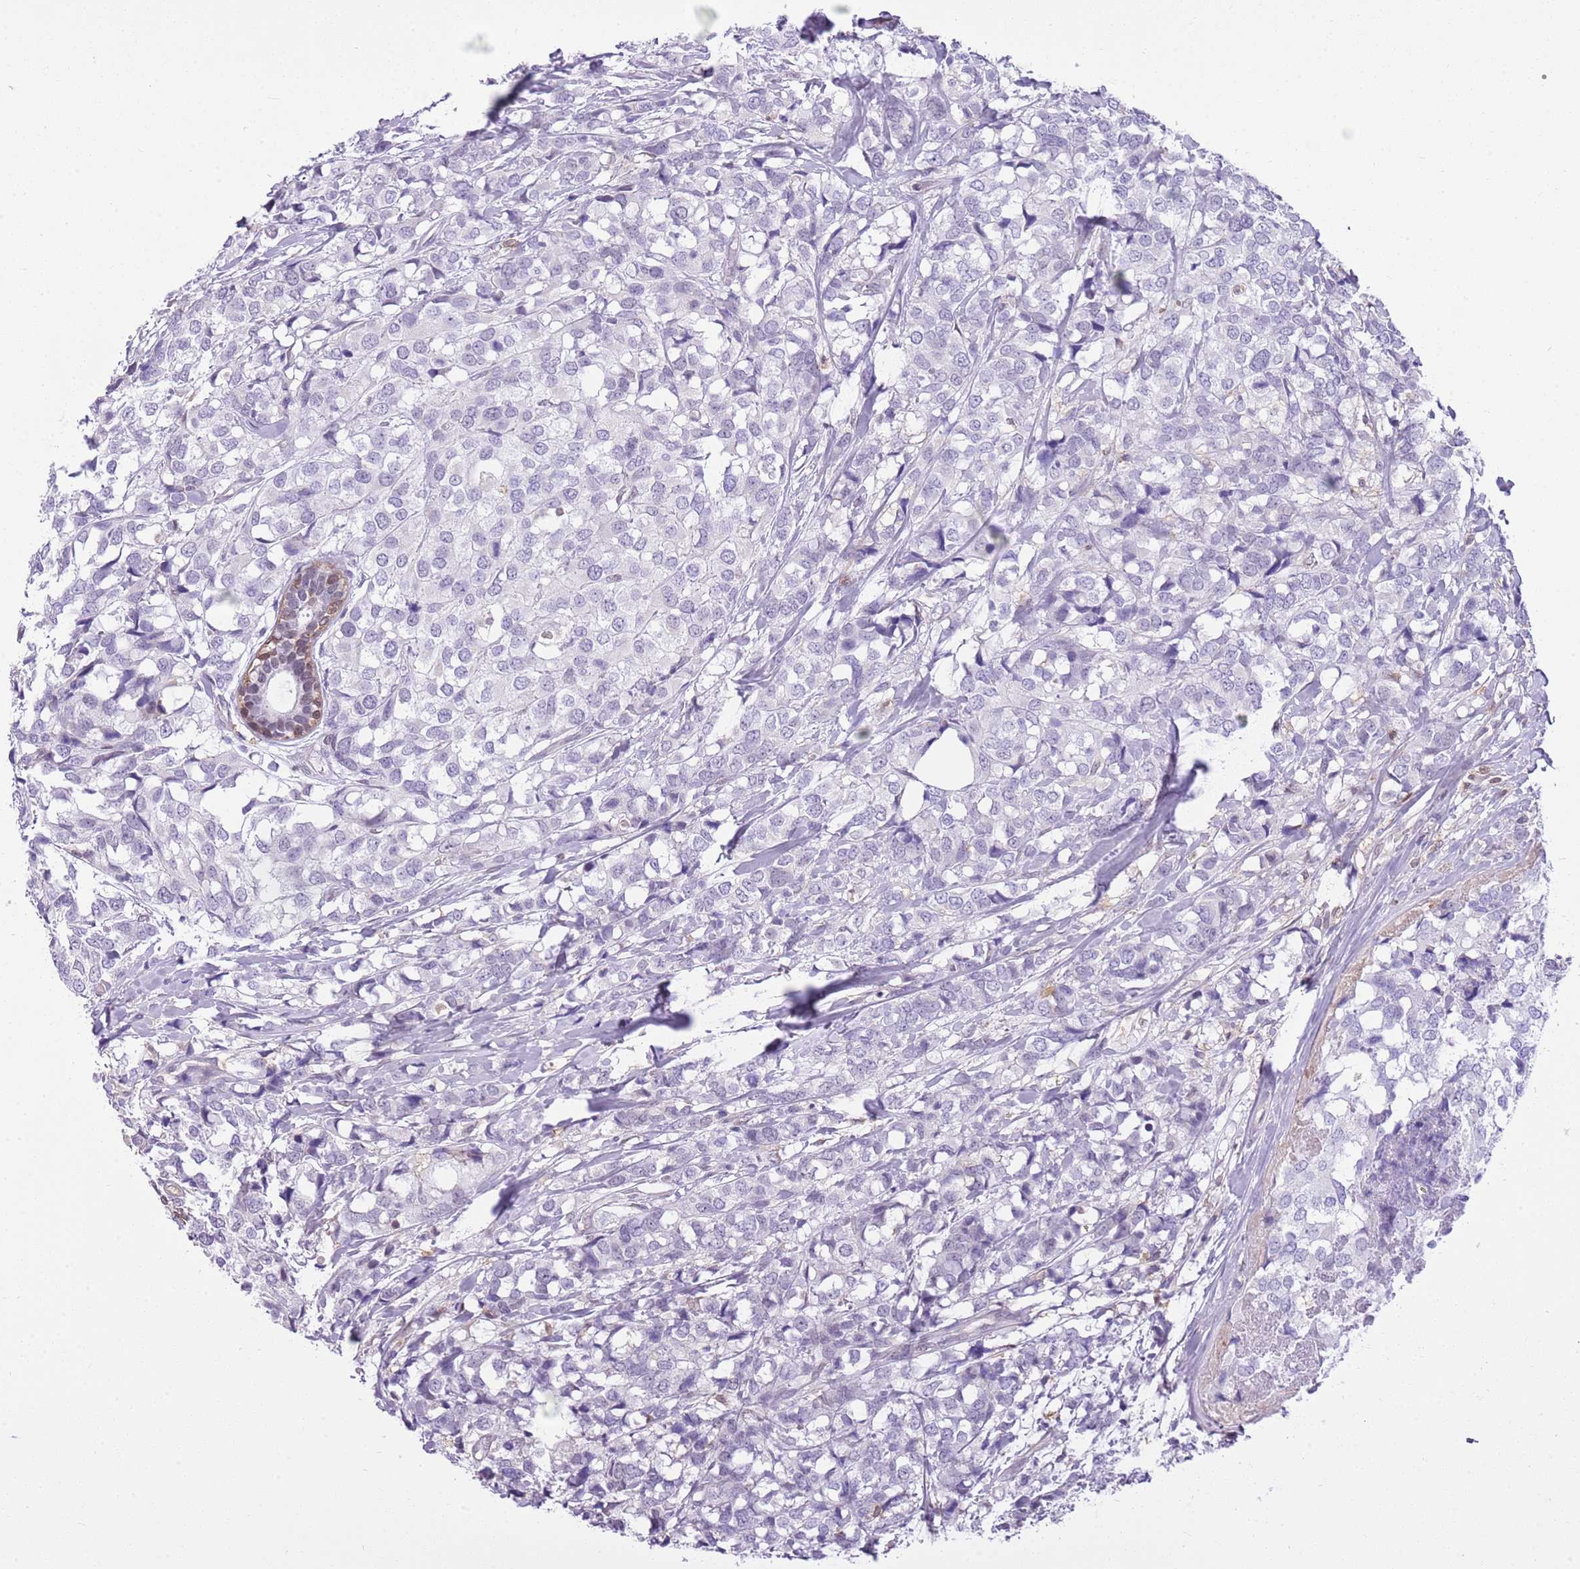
{"staining": {"intensity": "negative", "quantity": "none", "location": "none"}, "tissue": "breast cancer", "cell_type": "Tumor cells", "image_type": "cancer", "snomed": [{"axis": "morphology", "description": "Lobular carcinoma"}, {"axis": "topography", "description": "Breast"}], "caption": "IHC of human breast lobular carcinoma shows no positivity in tumor cells.", "gene": "DHX32", "patient": {"sex": "female", "age": 59}}